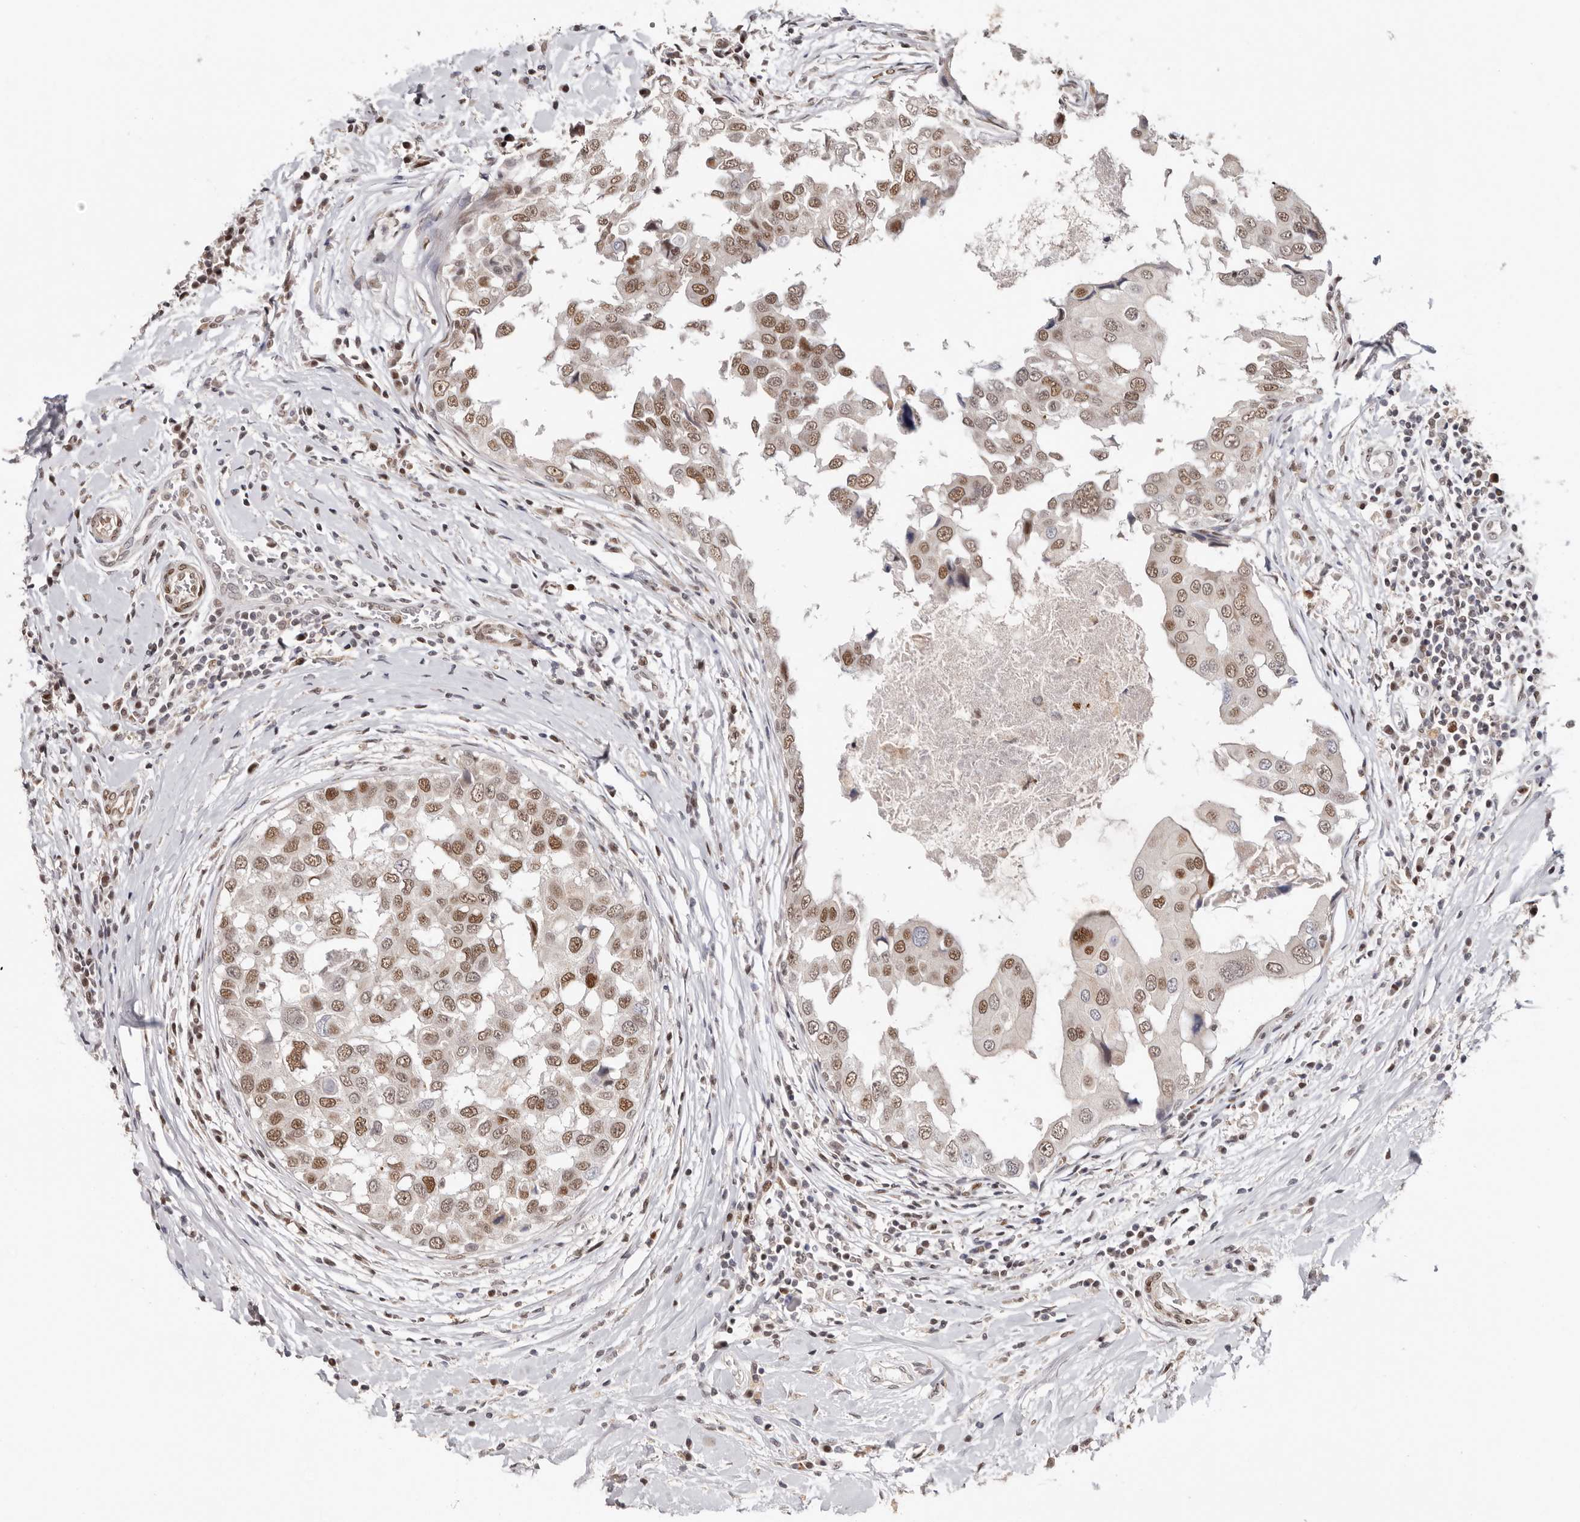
{"staining": {"intensity": "moderate", "quantity": ">75%", "location": "nuclear"}, "tissue": "breast cancer", "cell_type": "Tumor cells", "image_type": "cancer", "snomed": [{"axis": "morphology", "description": "Duct carcinoma"}, {"axis": "topography", "description": "Breast"}], "caption": "Breast intraductal carcinoma stained for a protein (brown) exhibits moderate nuclear positive positivity in about >75% of tumor cells.", "gene": "SMAD7", "patient": {"sex": "female", "age": 27}}